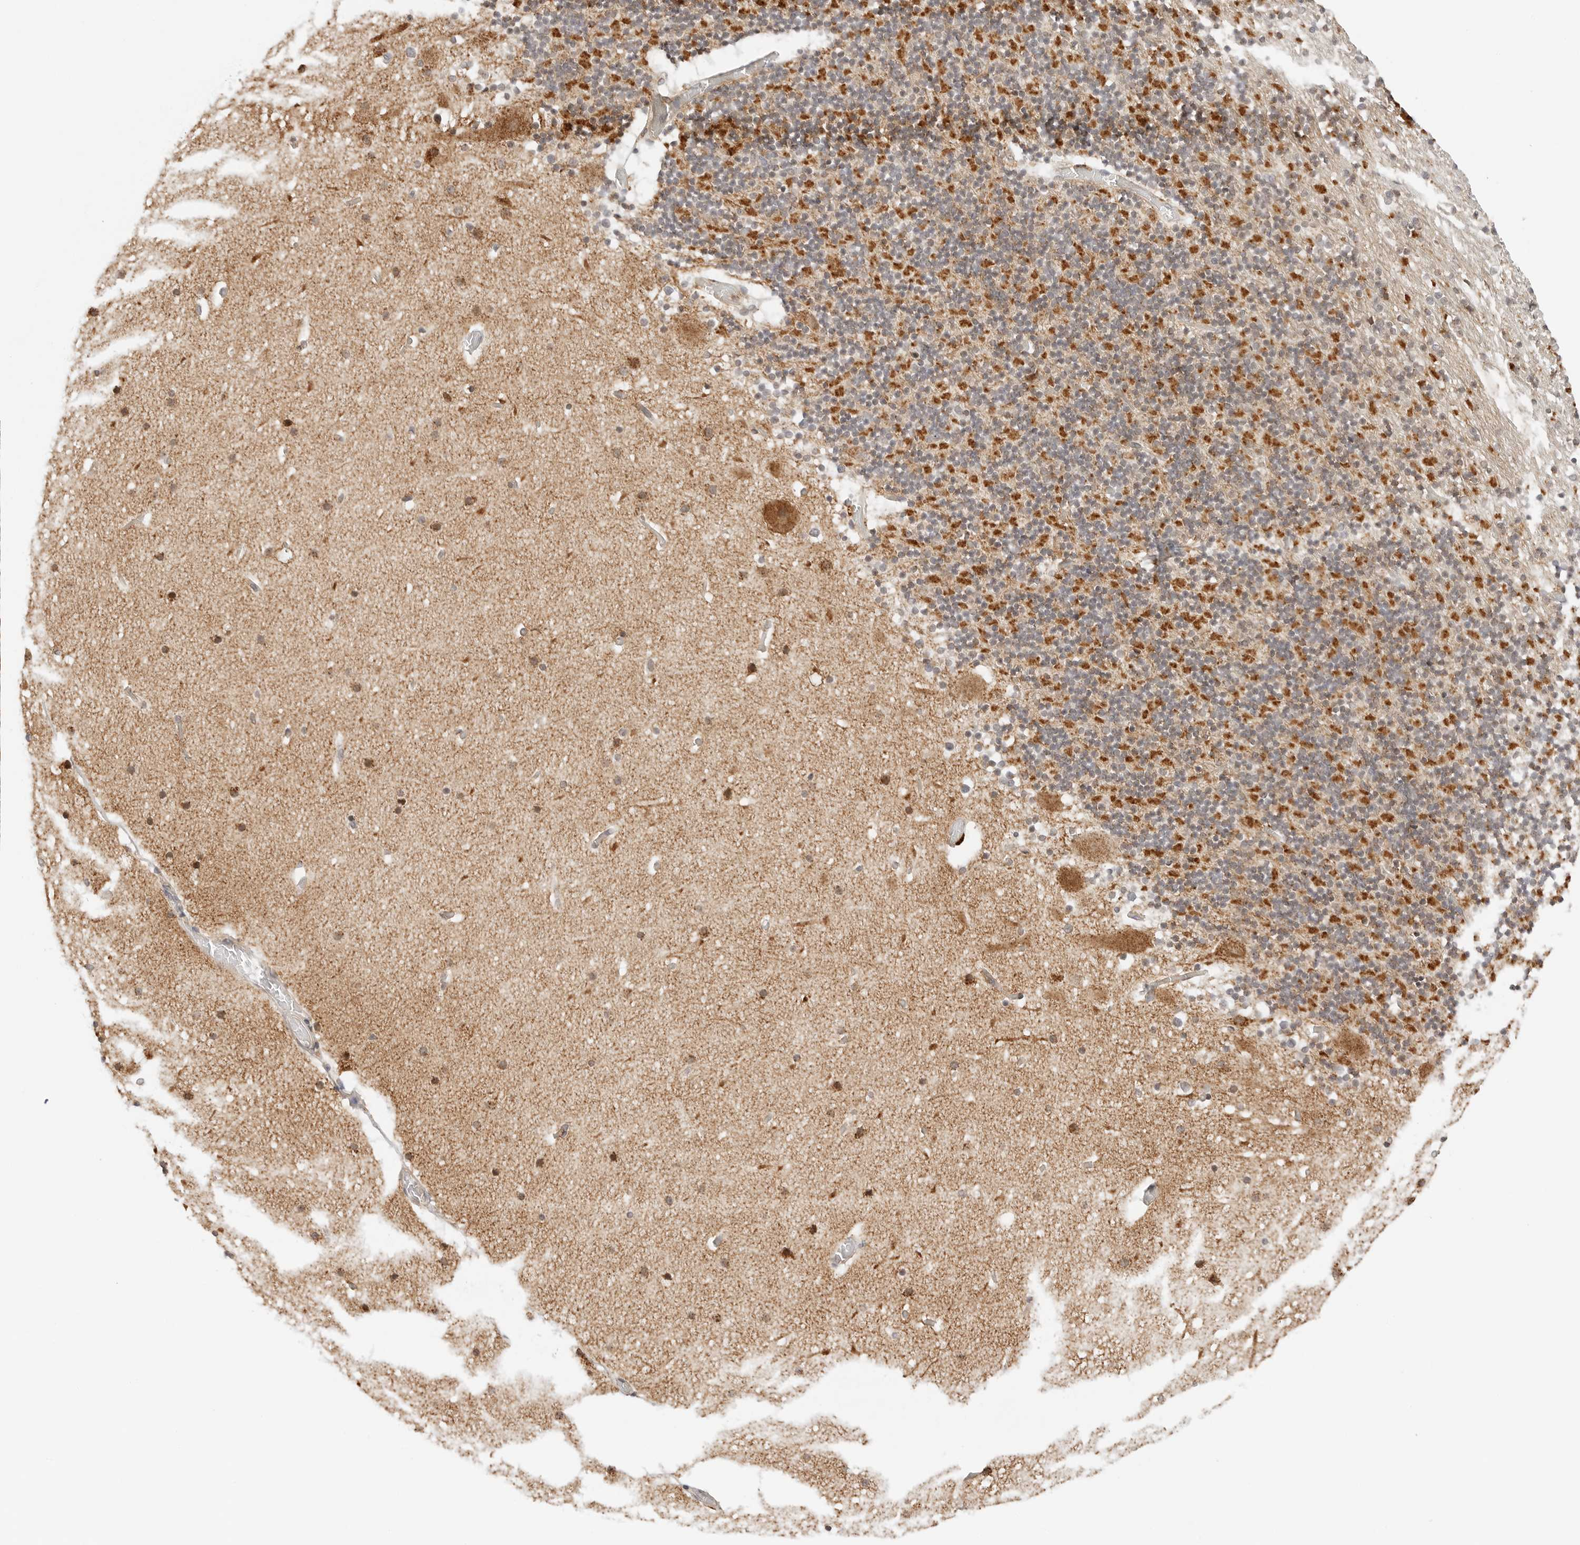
{"staining": {"intensity": "strong", "quantity": ">75%", "location": "cytoplasmic/membranous"}, "tissue": "cerebellum", "cell_type": "Cells in granular layer", "image_type": "normal", "snomed": [{"axis": "morphology", "description": "Normal tissue, NOS"}, {"axis": "topography", "description": "Cerebellum"}], "caption": "Cells in granular layer reveal strong cytoplasmic/membranous staining in about >75% of cells in unremarkable cerebellum. (DAB (3,3'-diaminobenzidine) IHC, brown staining for protein, blue staining for nuclei).", "gene": "DYRK4", "patient": {"sex": "male", "age": 57}}